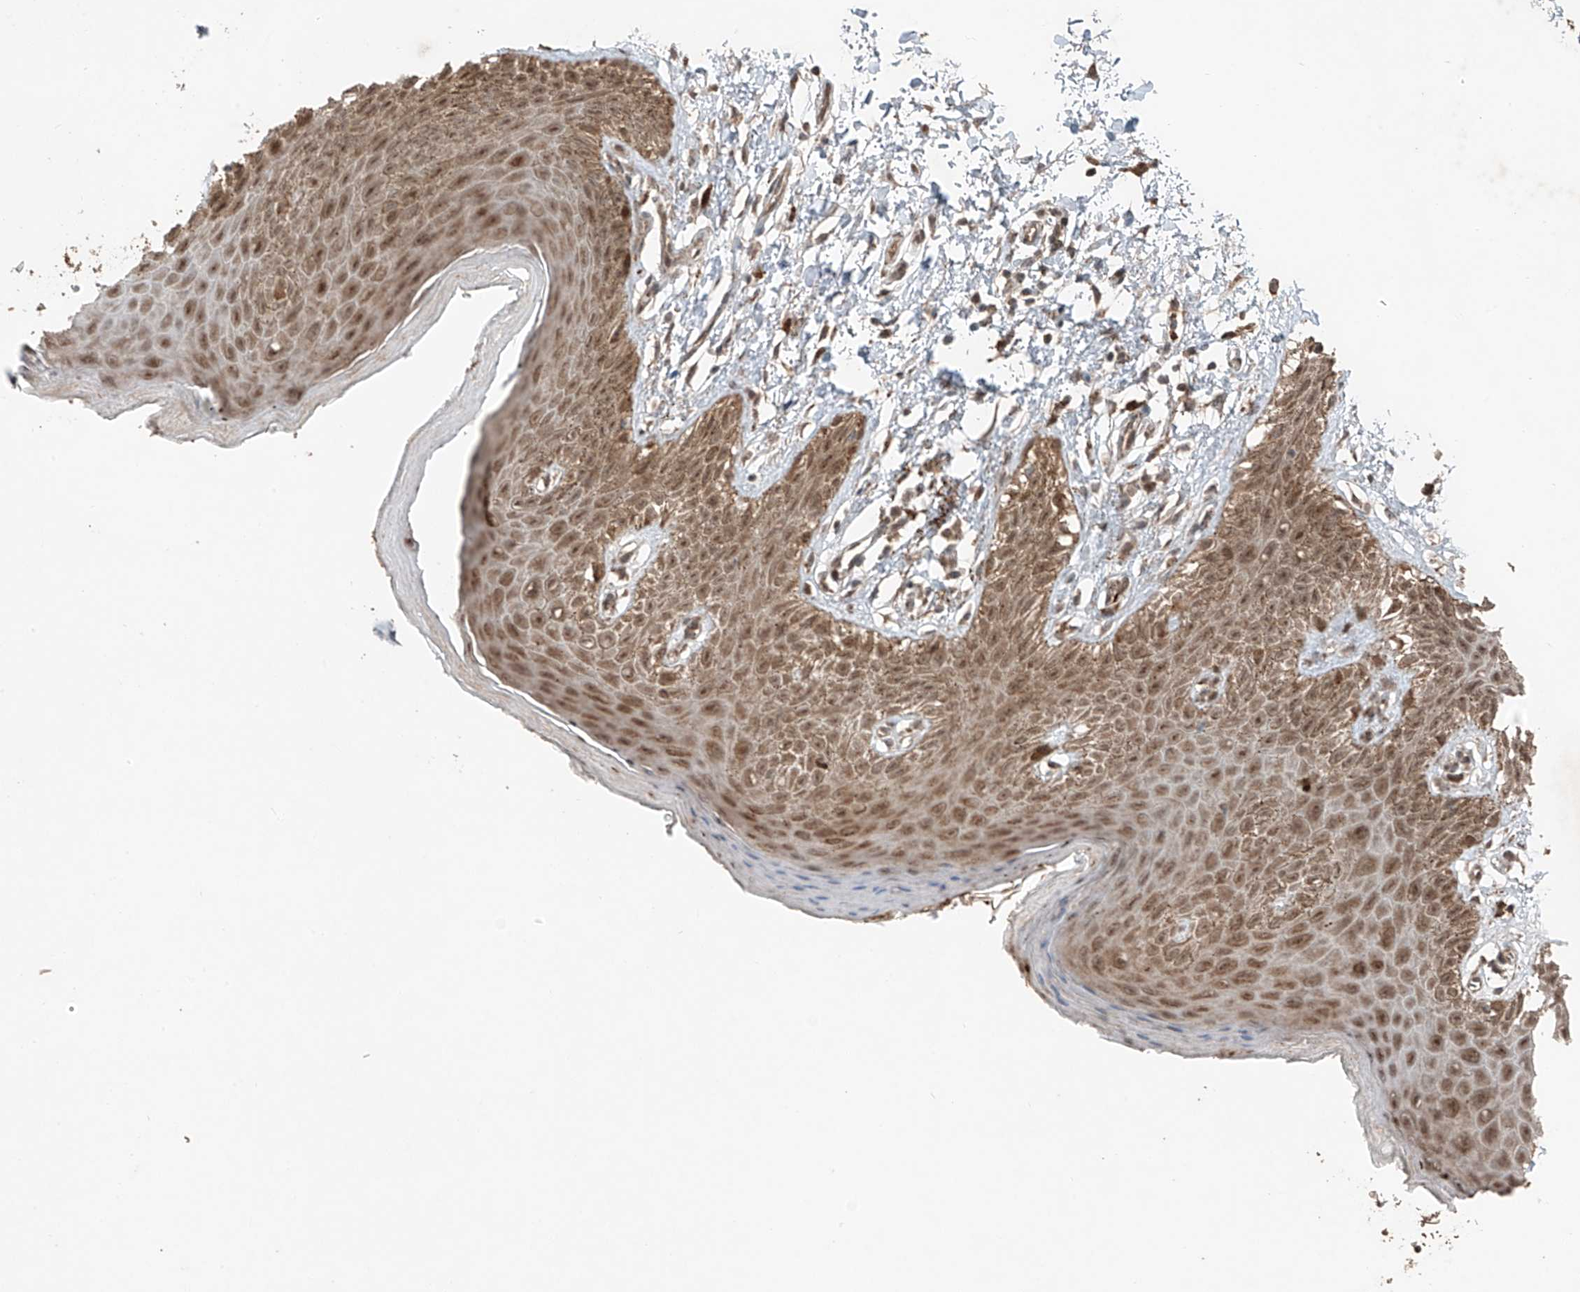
{"staining": {"intensity": "moderate", "quantity": ">75%", "location": "cytoplasmic/membranous,nuclear"}, "tissue": "skin", "cell_type": "Epidermal cells", "image_type": "normal", "snomed": [{"axis": "morphology", "description": "Normal tissue, NOS"}, {"axis": "topography", "description": "Anal"}], "caption": "An IHC micrograph of benign tissue is shown. Protein staining in brown shows moderate cytoplasmic/membranous,nuclear positivity in skin within epidermal cells. (Stains: DAB (3,3'-diaminobenzidine) in brown, nuclei in blue, Microscopy: brightfield microscopy at high magnification).", "gene": "ZNF620", "patient": {"sex": "male", "age": 44}}